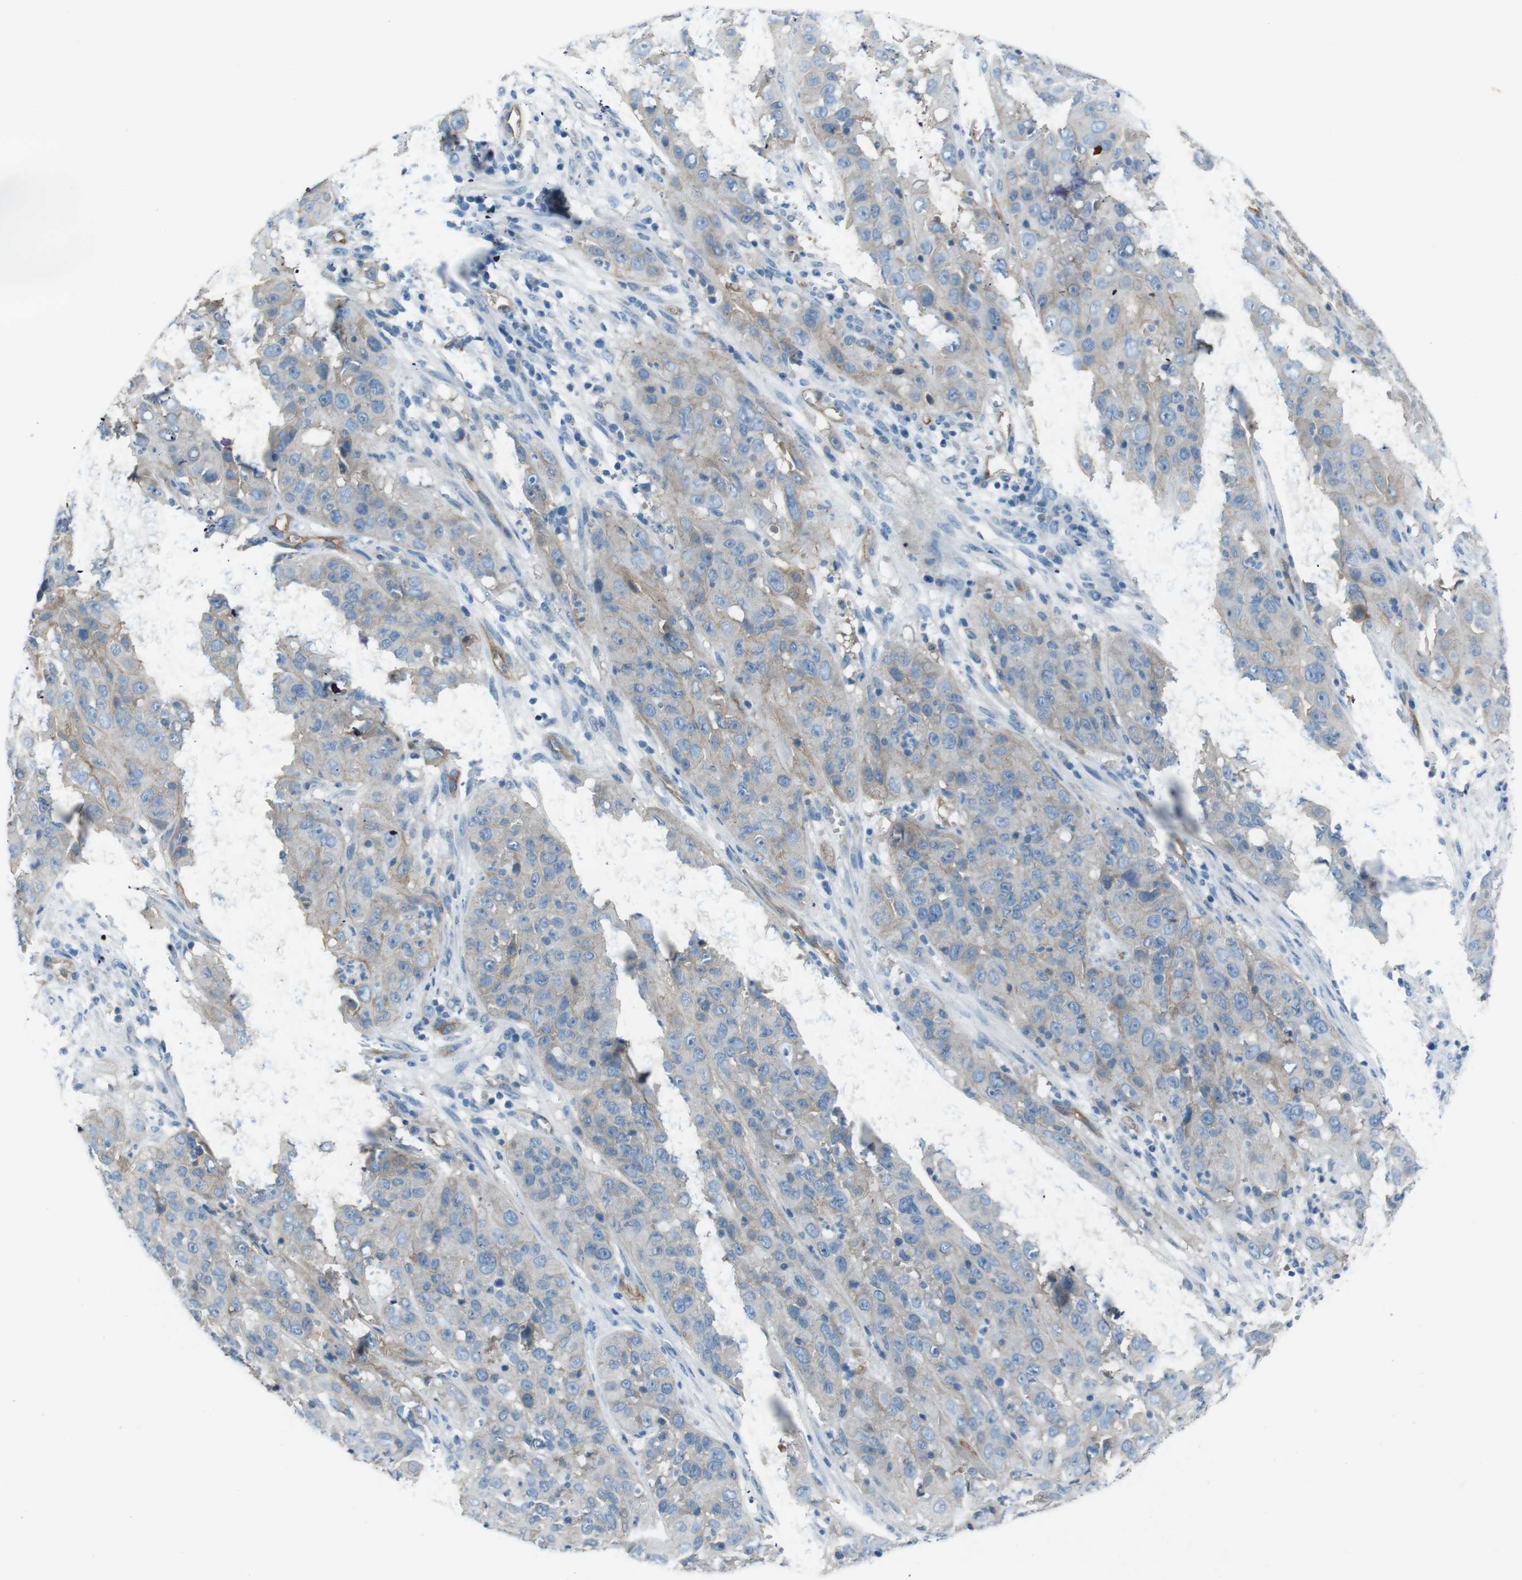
{"staining": {"intensity": "weak", "quantity": "<25%", "location": "cytoplasmic/membranous"}, "tissue": "cervical cancer", "cell_type": "Tumor cells", "image_type": "cancer", "snomed": [{"axis": "morphology", "description": "Squamous cell carcinoma, NOS"}, {"axis": "topography", "description": "Cervix"}], "caption": "Human cervical cancer stained for a protein using immunohistochemistry (IHC) exhibits no positivity in tumor cells.", "gene": "PVR", "patient": {"sex": "female", "age": 32}}